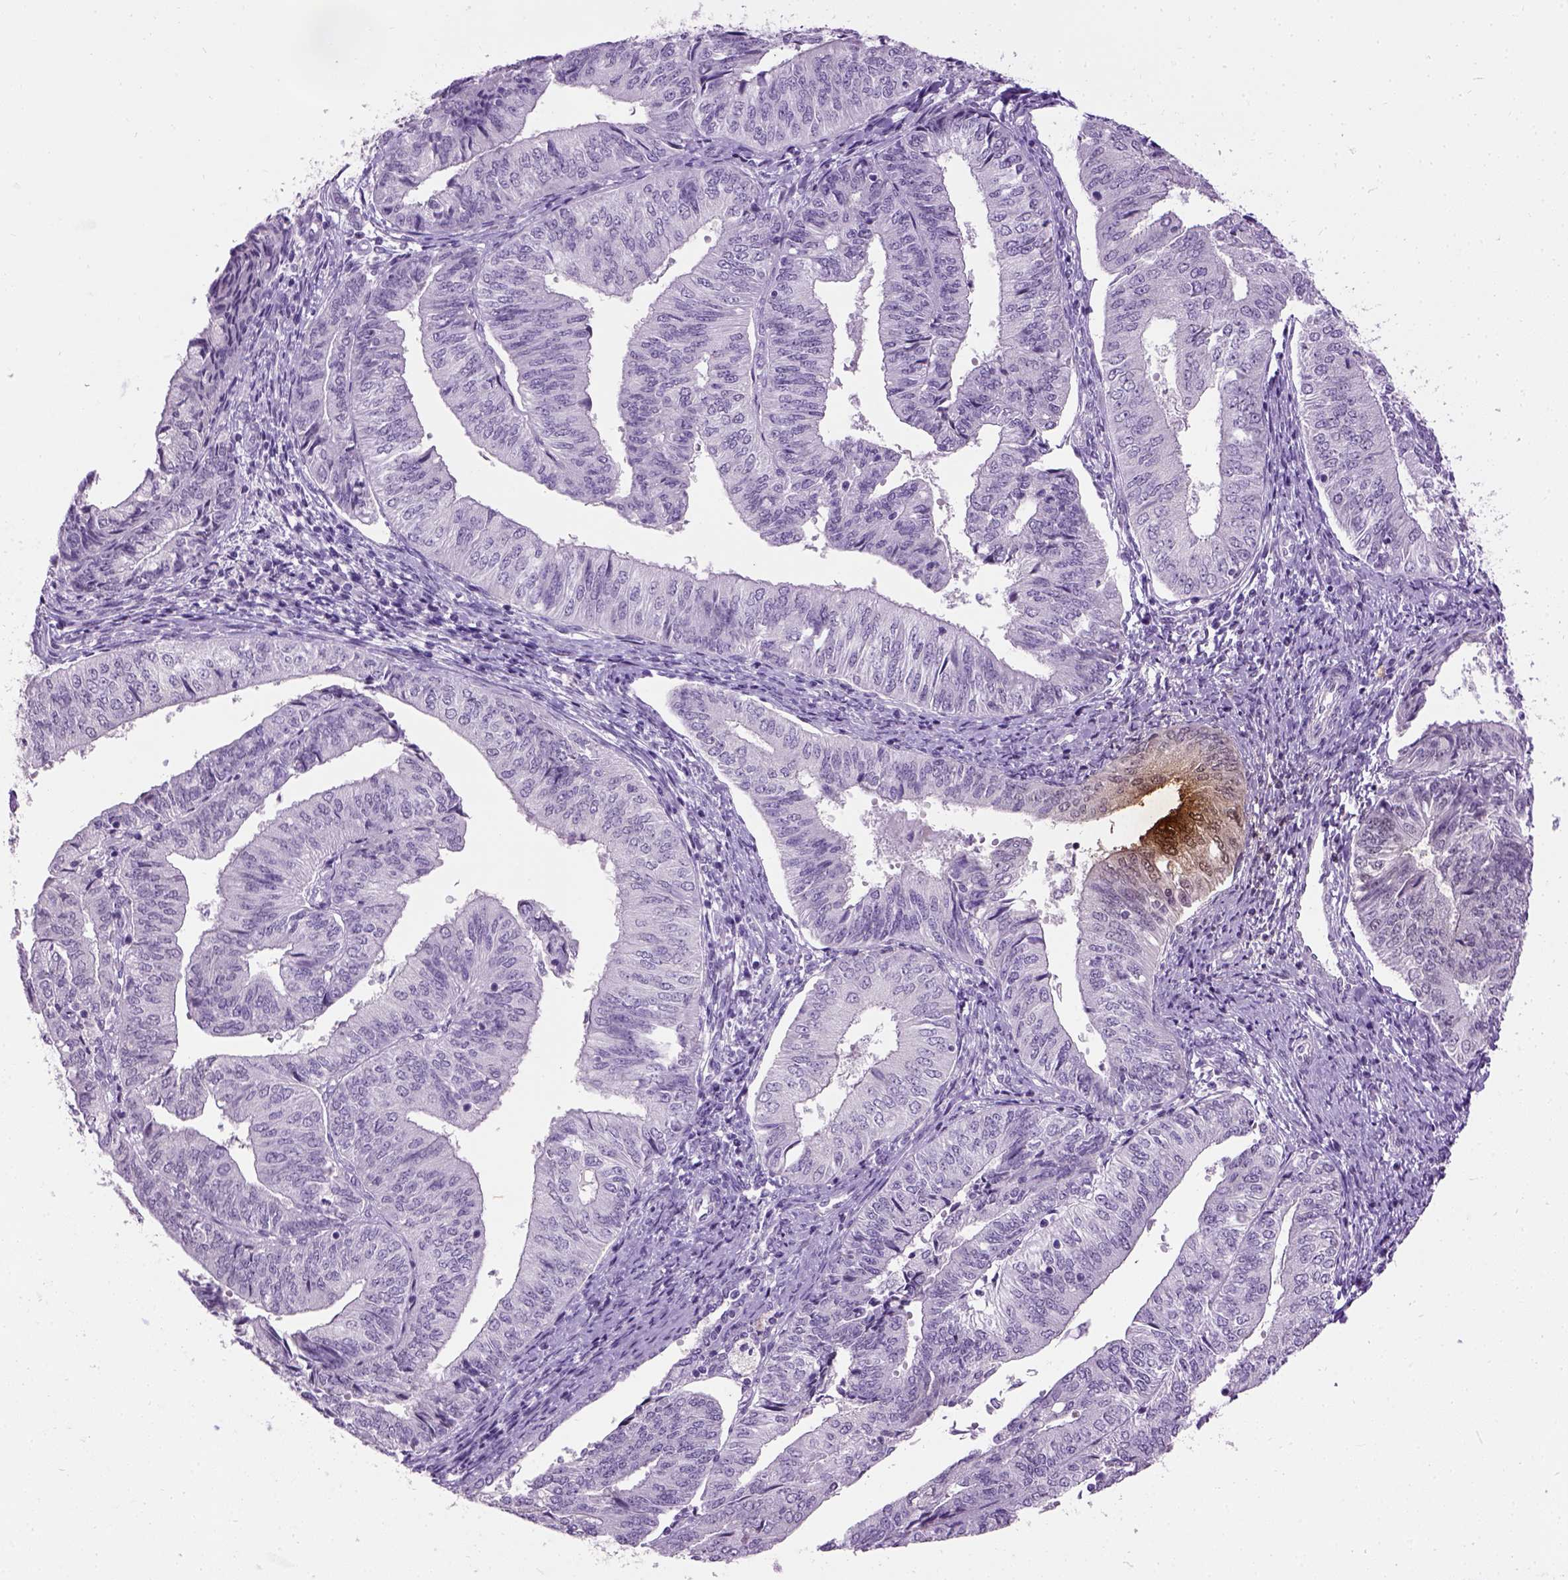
{"staining": {"intensity": "negative", "quantity": "none", "location": "none"}, "tissue": "endometrial cancer", "cell_type": "Tumor cells", "image_type": "cancer", "snomed": [{"axis": "morphology", "description": "Adenocarcinoma, NOS"}, {"axis": "topography", "description": "Endometrium"}], "caption": "This is an immunohistochemistry (IHC) micrograph of human endometrial cancer (adenocarcinoma). There is no expression in tumor cells.", "gene": "GABRB2", "patient": {"sex": "female", "age": 58}}